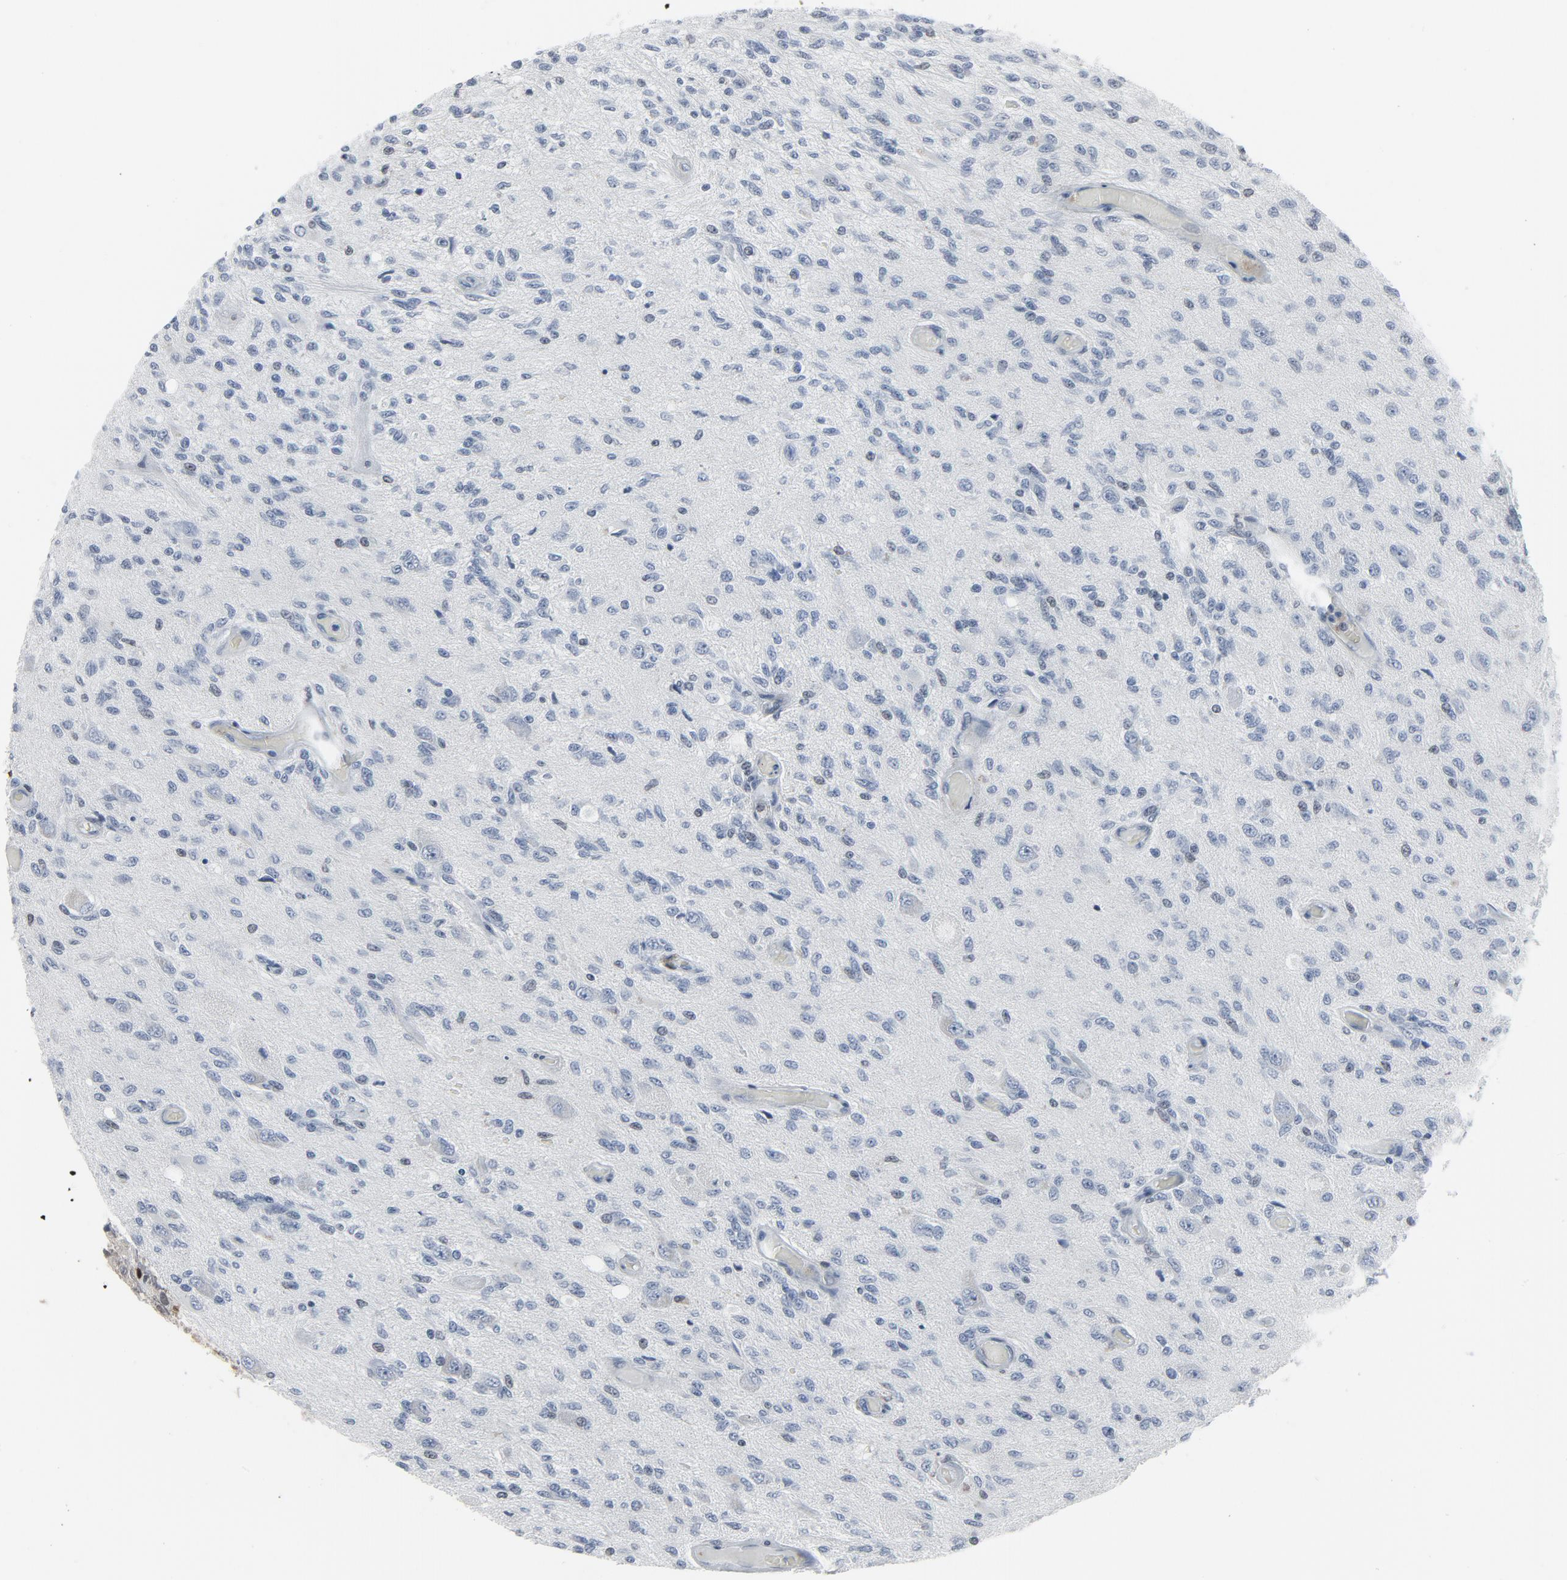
{"staining": {"intensity": "negative", "quantity": "none", "location": "none"}, "tissue": "glioma", "cell_type": "Tumor cells", "image_type": "cancer", "snomed": [{"axis": "morphology", "description": "Normal tissue, NOS"}, {"axis": "morphology", "description": "Glioma, malignant, High grade"}, {"axis": "topography", "description": "Cerebral cortex"}], "caption": "Glioma was stained to show a protein in brown. There is no significant positivity in tumor cells.", "gene": "STAT5A", "patient": {"sex": "male", "age": 77}}